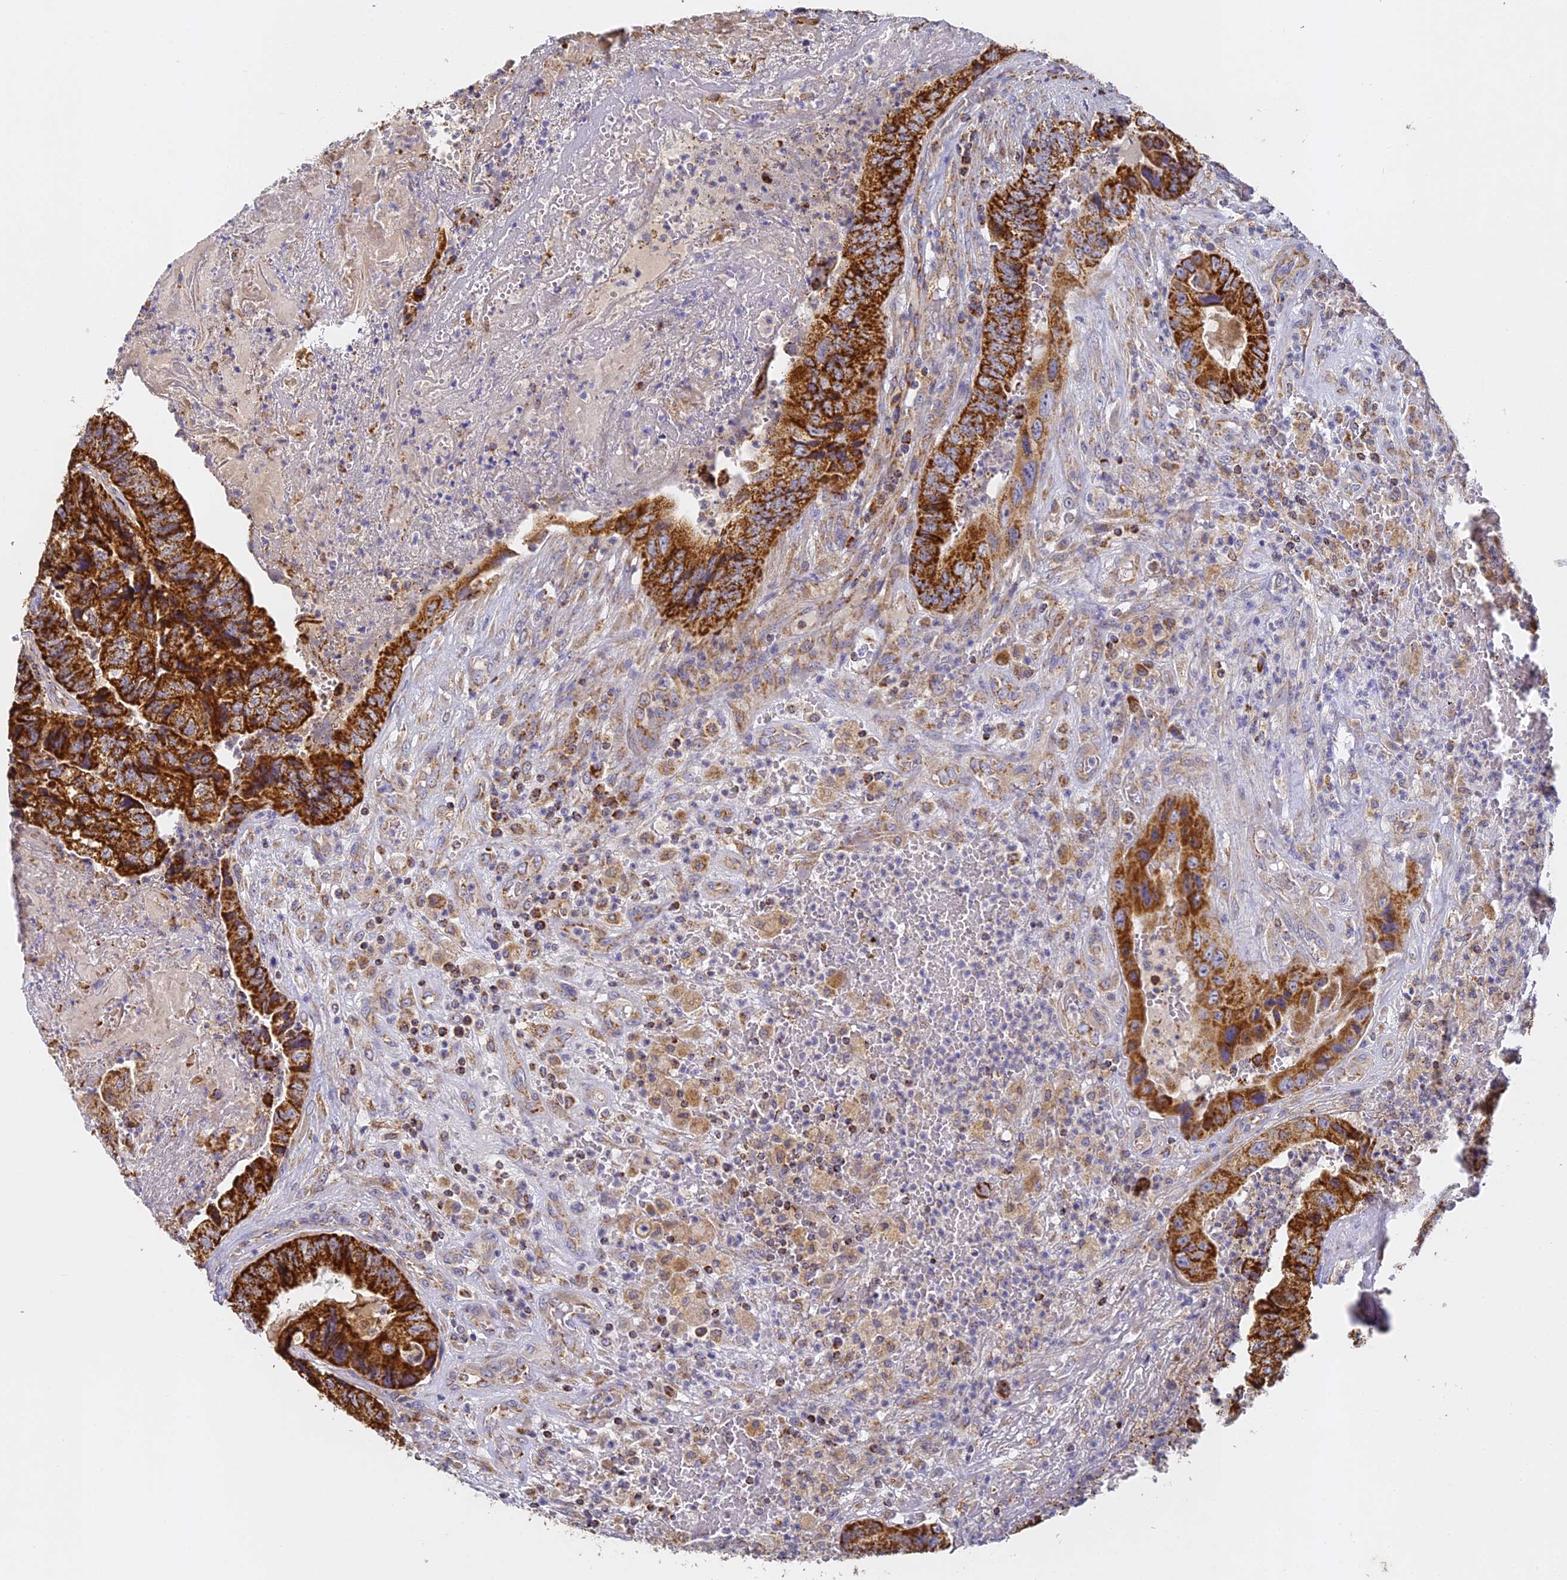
{"staining": {"intensity": "strong", "quantity": ">75%", "location": "cytoplasmic/membranous"}, "tissue": "colorectal cancer", "cell_type": "Tumor cells", "image_type": "cancer", "snomed": [{"axis": "morphology", "description": "Adenocarcinoma, NOS"}, {"axis": "topography", "description": "Colon"}], "caption": "IHC (DAB (3,3'-diaminobenzidine)) staining of human colorectal cancer exhibits strong cytoplasmic/membranous protein staining in approximately >75% of tumor cells. The staining was performed using DAB (3,3'-diaminobenzidine), with brown indicating positive protein expression. Nuclei are stained blue with hematoxylin.", "gene": "DONSON", "patient": {"sex": "female", "age": 67}}